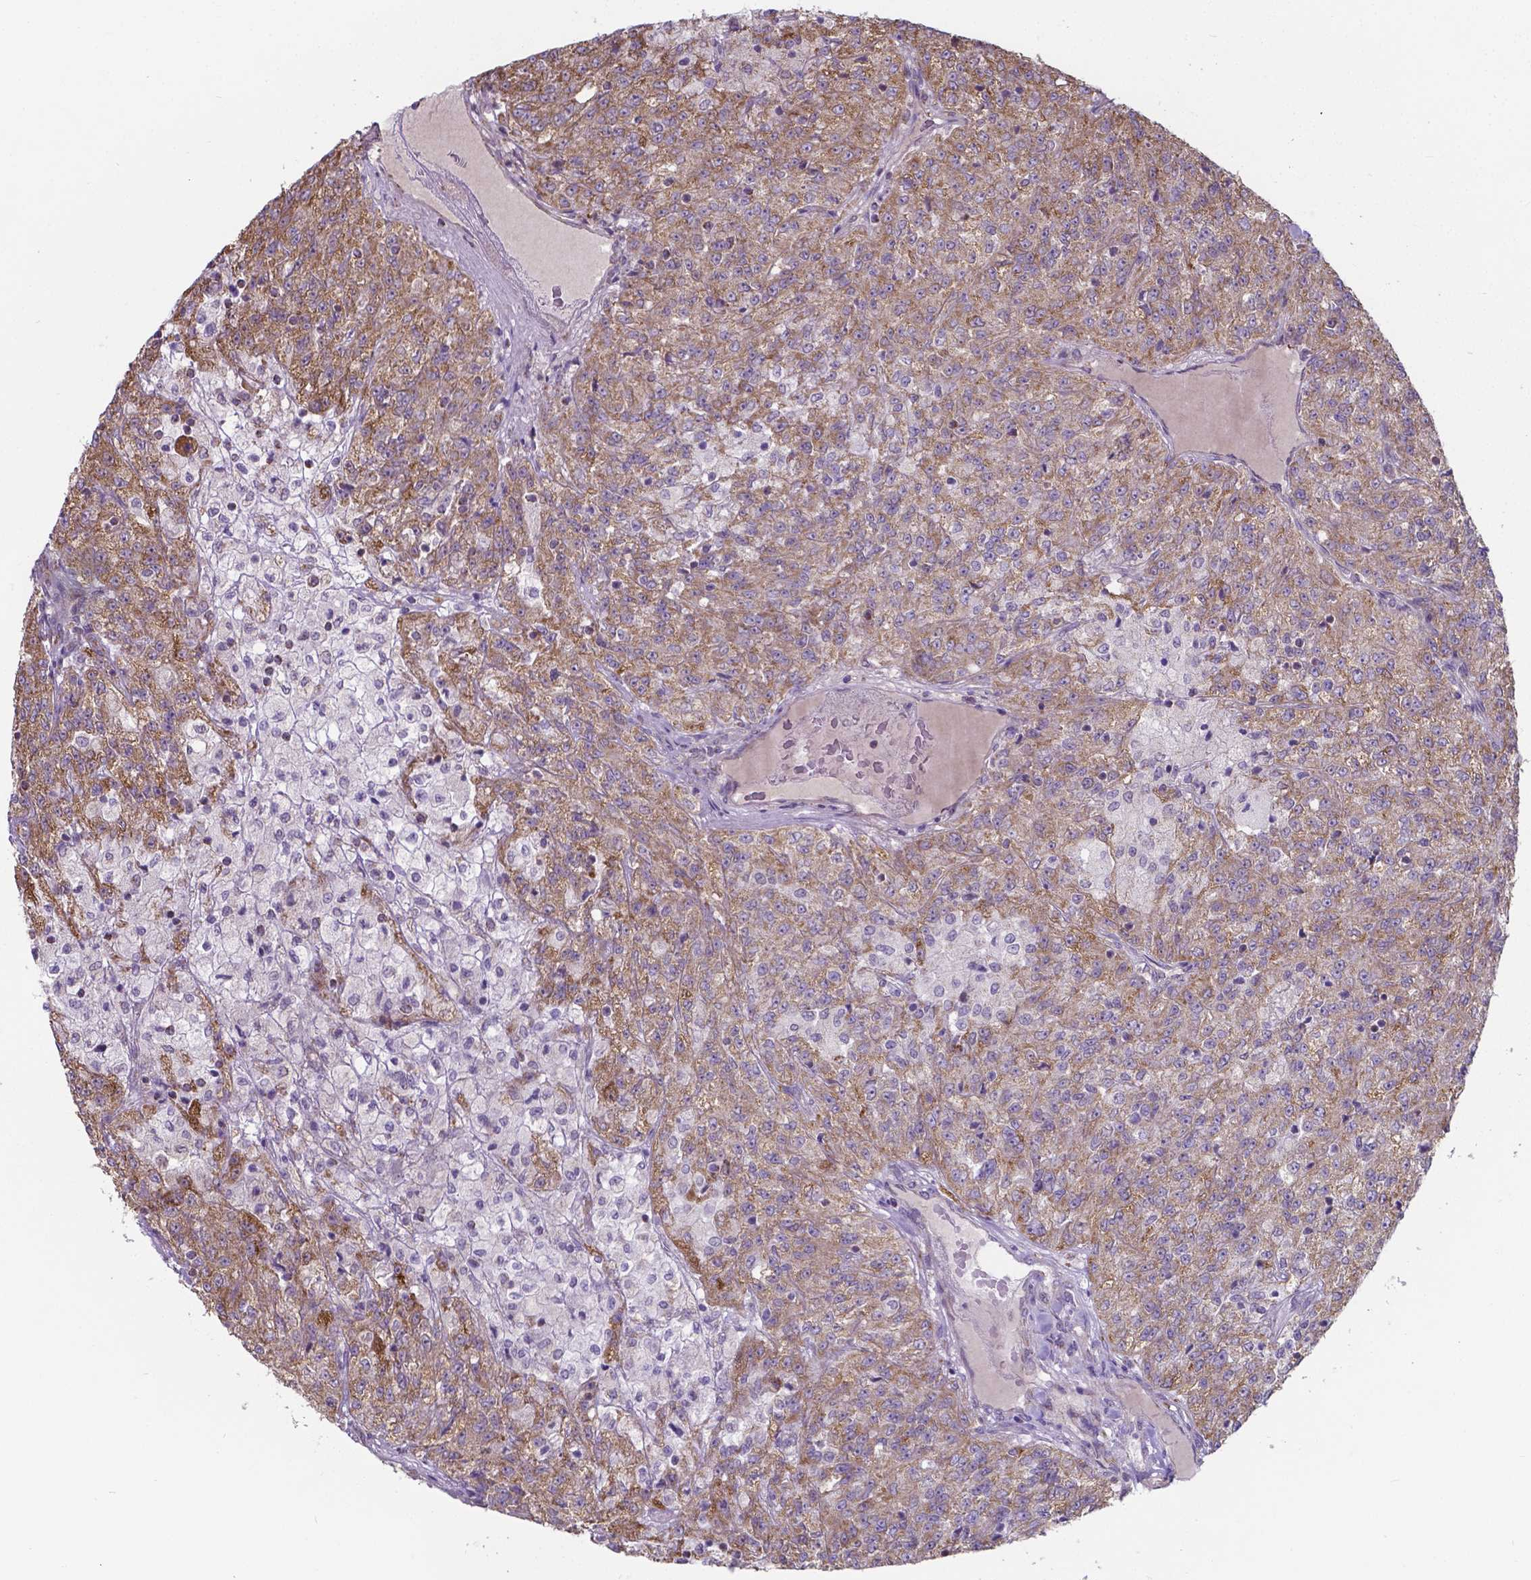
{"staining": {"intensity": "moderate", "quantity": ">75%", "location": "cytoplasmic/membranous"}, "tissue": "renal cancer", "cell_type": "Tumor cells", "image_type": "cancer", "snomed": [{"axis": "morphology", "description": "Adenocarcinoma, NOS"}, {"axis": "topography", "description": "Kidney"}], "caption": "Immunohistochemical staining of human adenocarcinoma (renal) shows medium levels of moderate cytoplasmic/membranous positivity in approximately >75% of tumor cells.", "gene": "FAM114A1", "patient": {"sex": "female", "age": 63}}